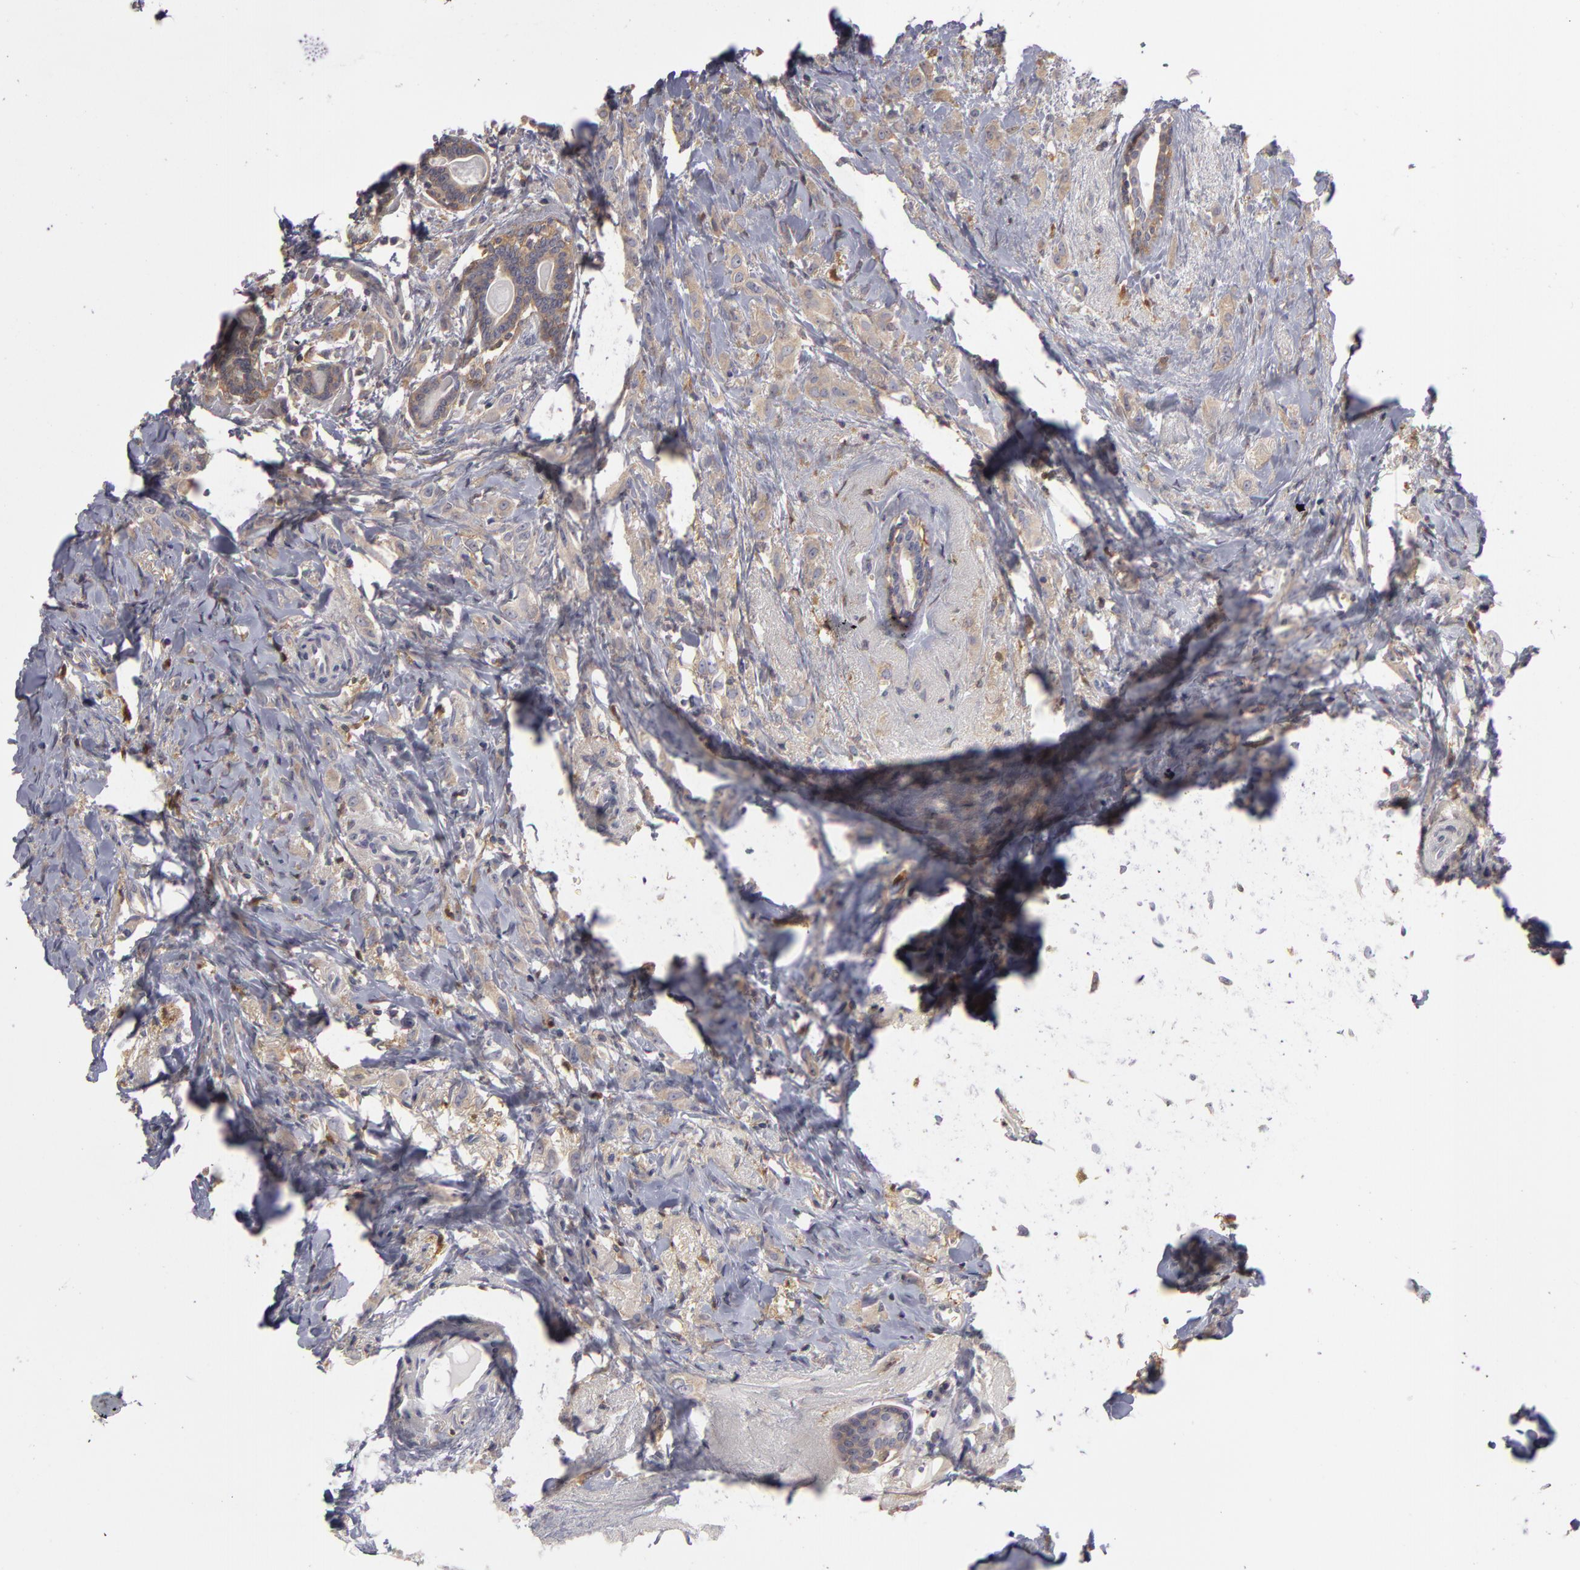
{"staining": {"intensity": "negative", "quantity": "none", "location": "none"}, "tissue": "breast cancer", "cell_type": "Tumor cells", "image_type": "cancer", "snomed": [{"axis": "morphology", "description": "Lobular carcinoma"}, {"axis": "topography", "description": "Breast"}], "caption": "Tumor cells are negative for brown protein staining in breast cancer.", "gene": "GNPDA1", "patient": {"sex": "female", "age": 57}}